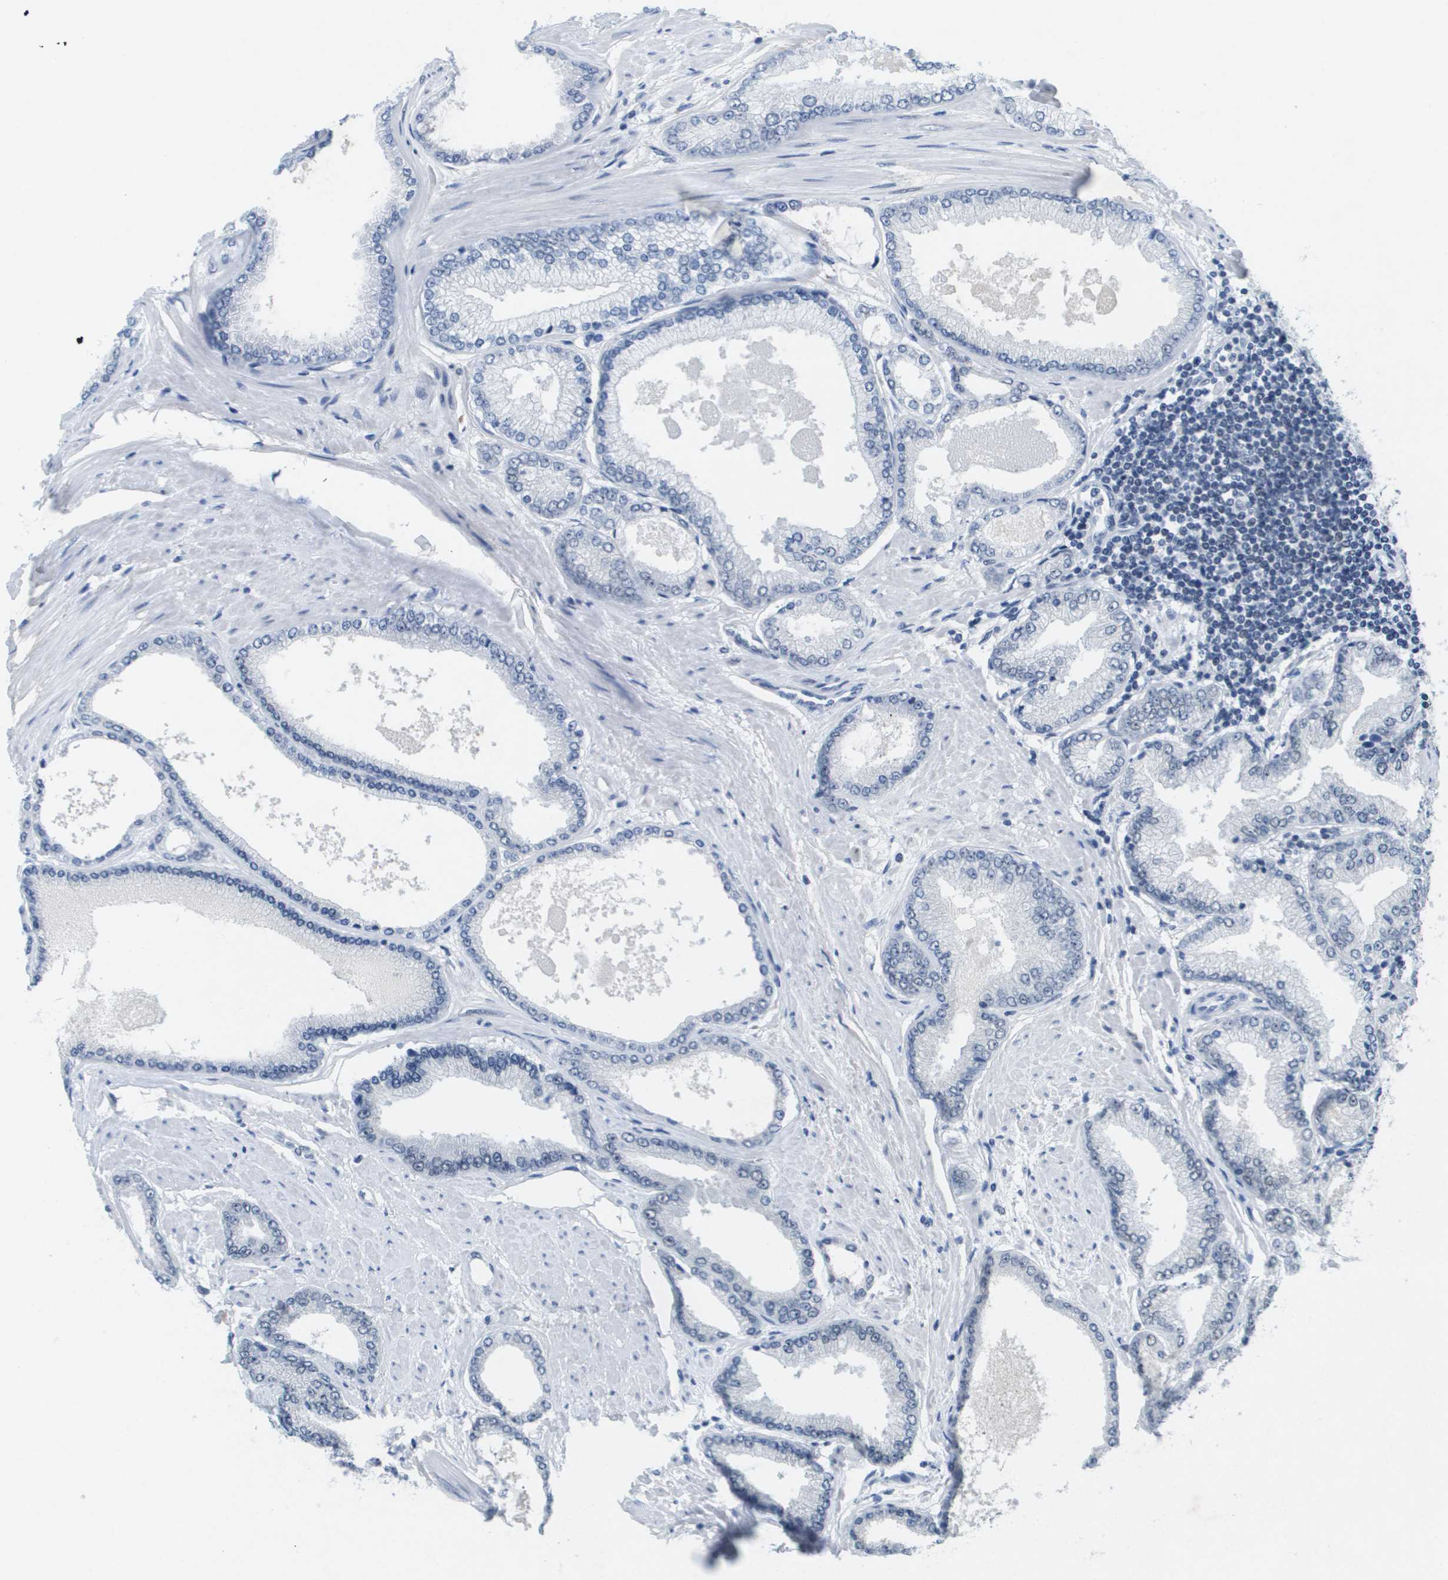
{"staining": {"intensity": "negative", "quantity": "none", "location": "none"}, "tissue": "prostate cancer", "cell_type": "Tumor cells", "image_type": "cancer", "snomed": [{"axis": "morphology", "description": "Adenocarcinoma, High grade"}, {"axis": "topography", "description": "Prostate"}], "caption": "The micrograph reveals no staining of tumor cells in prostate cancer.", "gene": "TP53RK", "patient": {"sex": "male", "age": 61}}